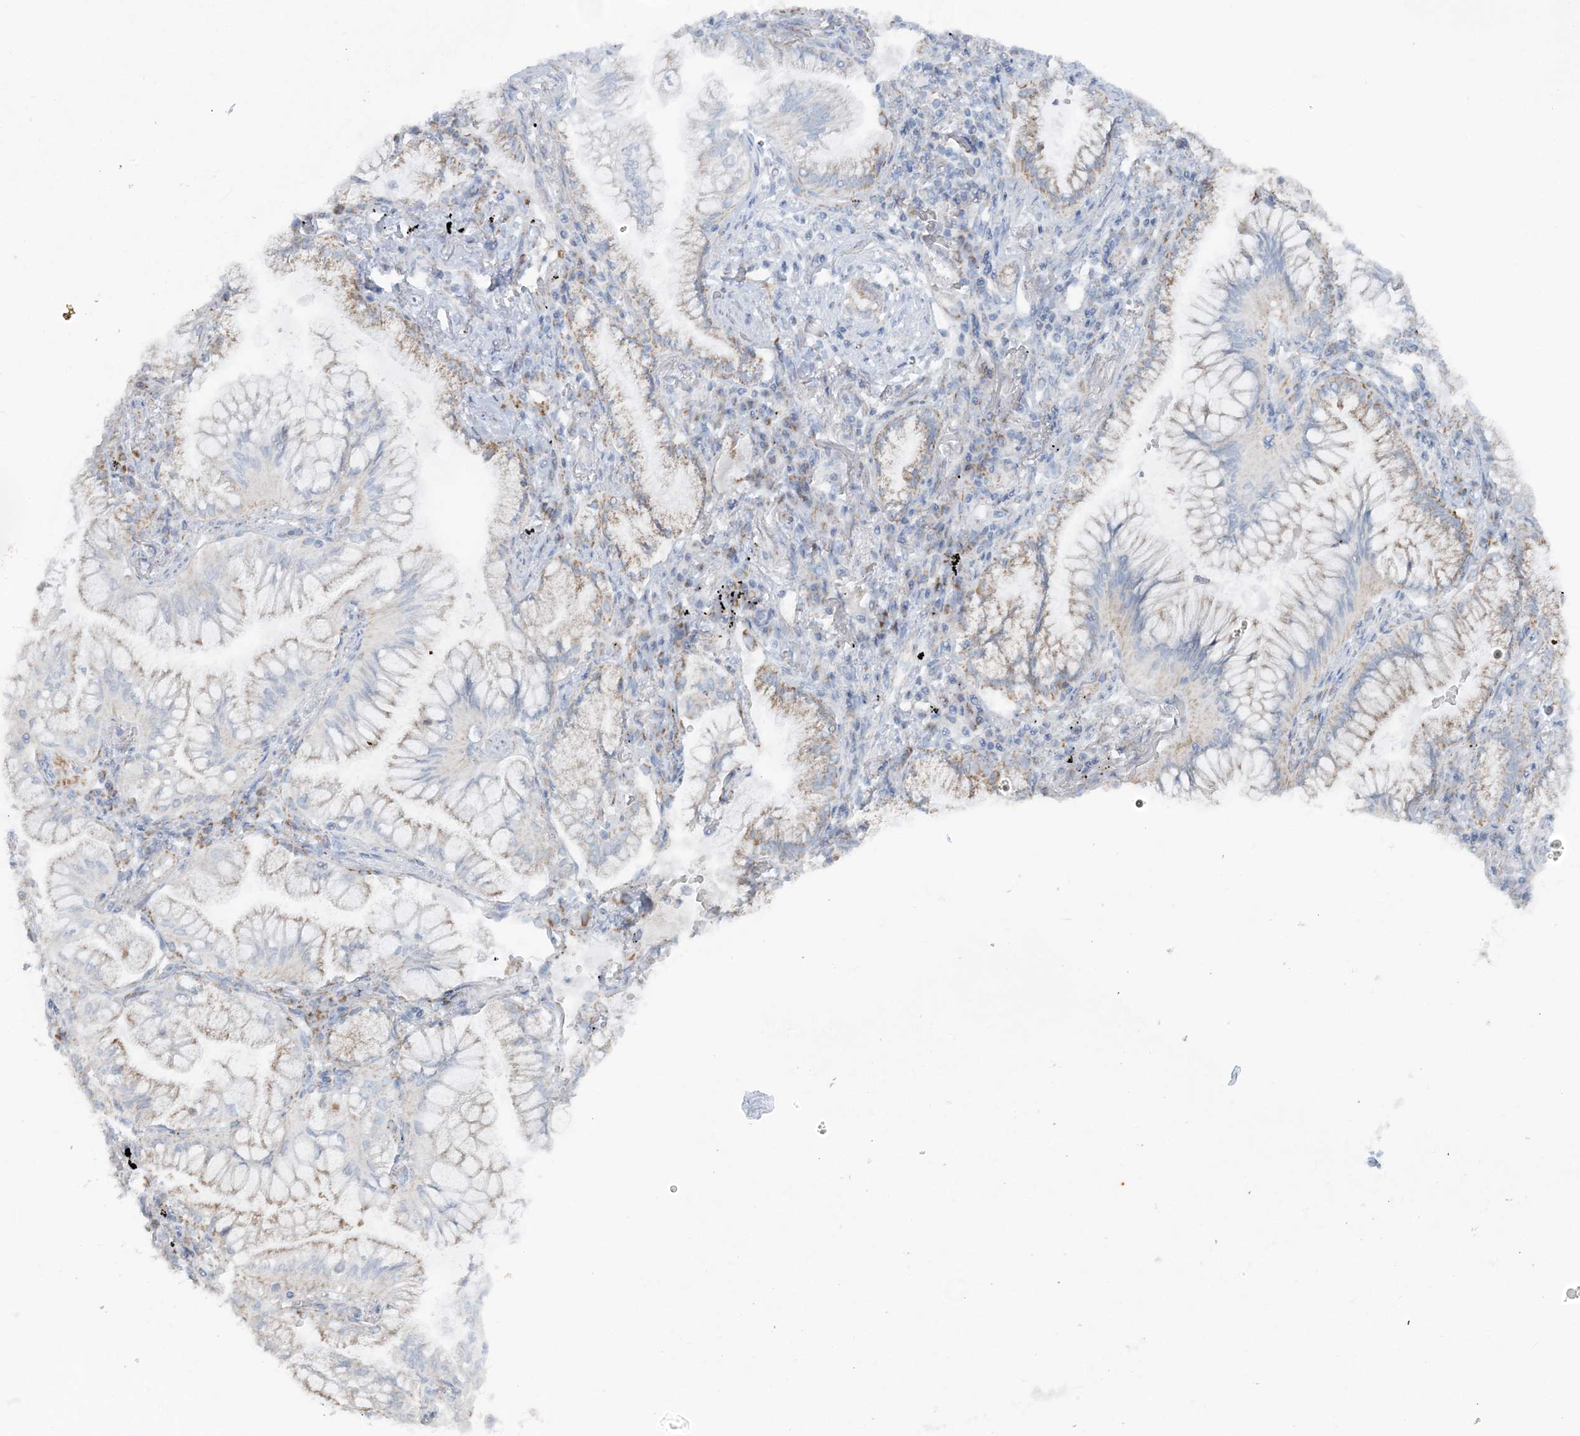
{"staining": {"intensity": "weak", "quantity": "25%-75%", "location": "cytoplasmic/membranous"}, "tissue": "lung cancer", "cell_type": "Tumor cells", "image_type": "cancer", "snomed": [{"axis": "morphology", "description": "Adenocarcinoma, NOS"}, {"axis": "topography", "description": "Lung"}], "caption": "Adenocarcinoma (lung) stained for a protein exhibits weak cytoplasmic/membranous positivity in tumor cells.", "gene": "PCCB", "patient": {"sex": "female", "age": 70}}